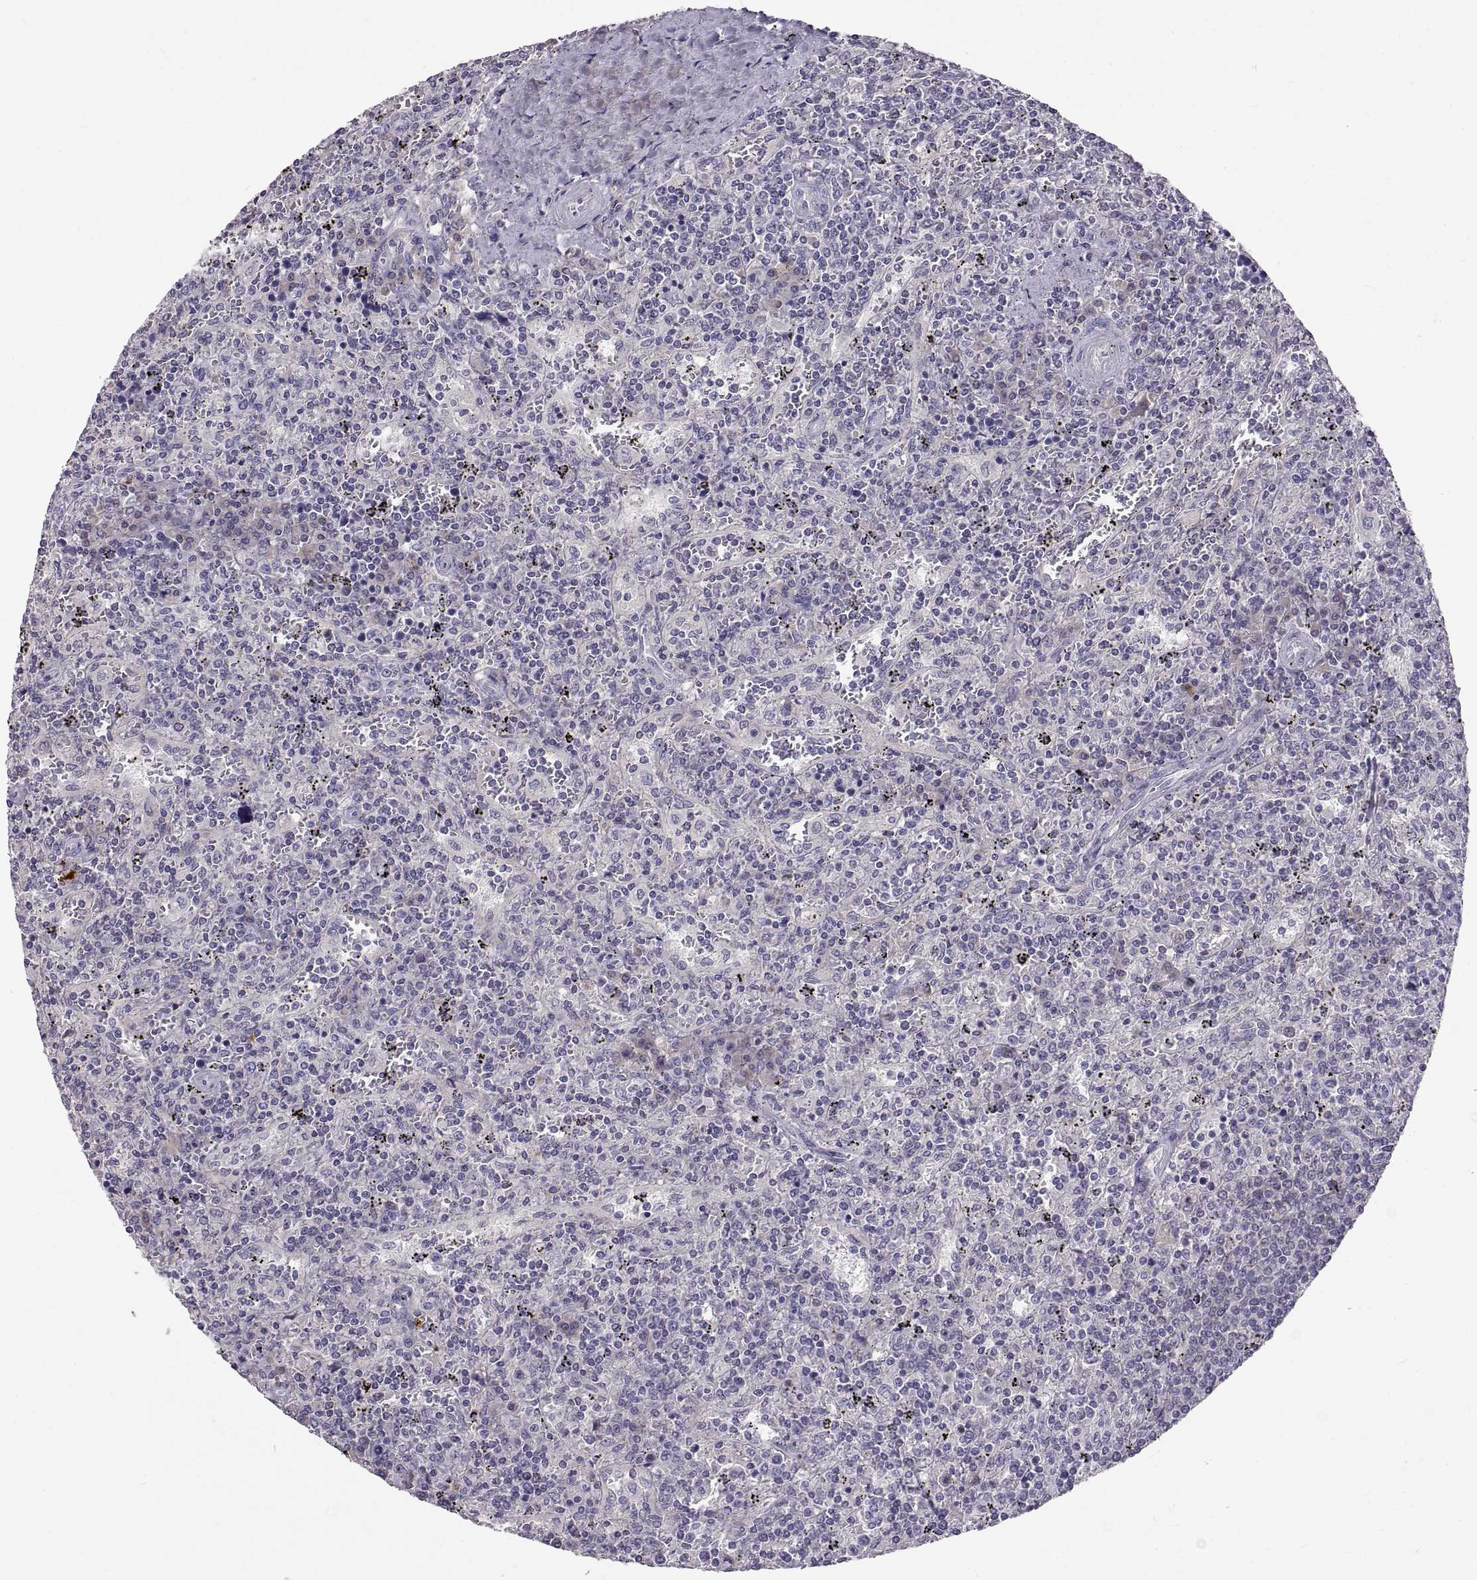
{"staining": {"intensity": "negative", "quantity": "none", "location": "none"}, "tissue": "lymphoma", "cell_type": "Tumor cells", "image_type": "cancer", "snomed": [{"axis": "morphology", "description": "Malignant lymphoma, non-Hodgkin's type, Low grade"}, {"axis": "topography", "description": "Spleen"}], "caption": "Malignant lymphoma, non-Hodgkin's type (low-grade) stained for a protein using immunohistochemistry (IHC) displays no staining tumor cells.", "gene": "WFDC8", "patient": {"sex": "male", "age": 62}}